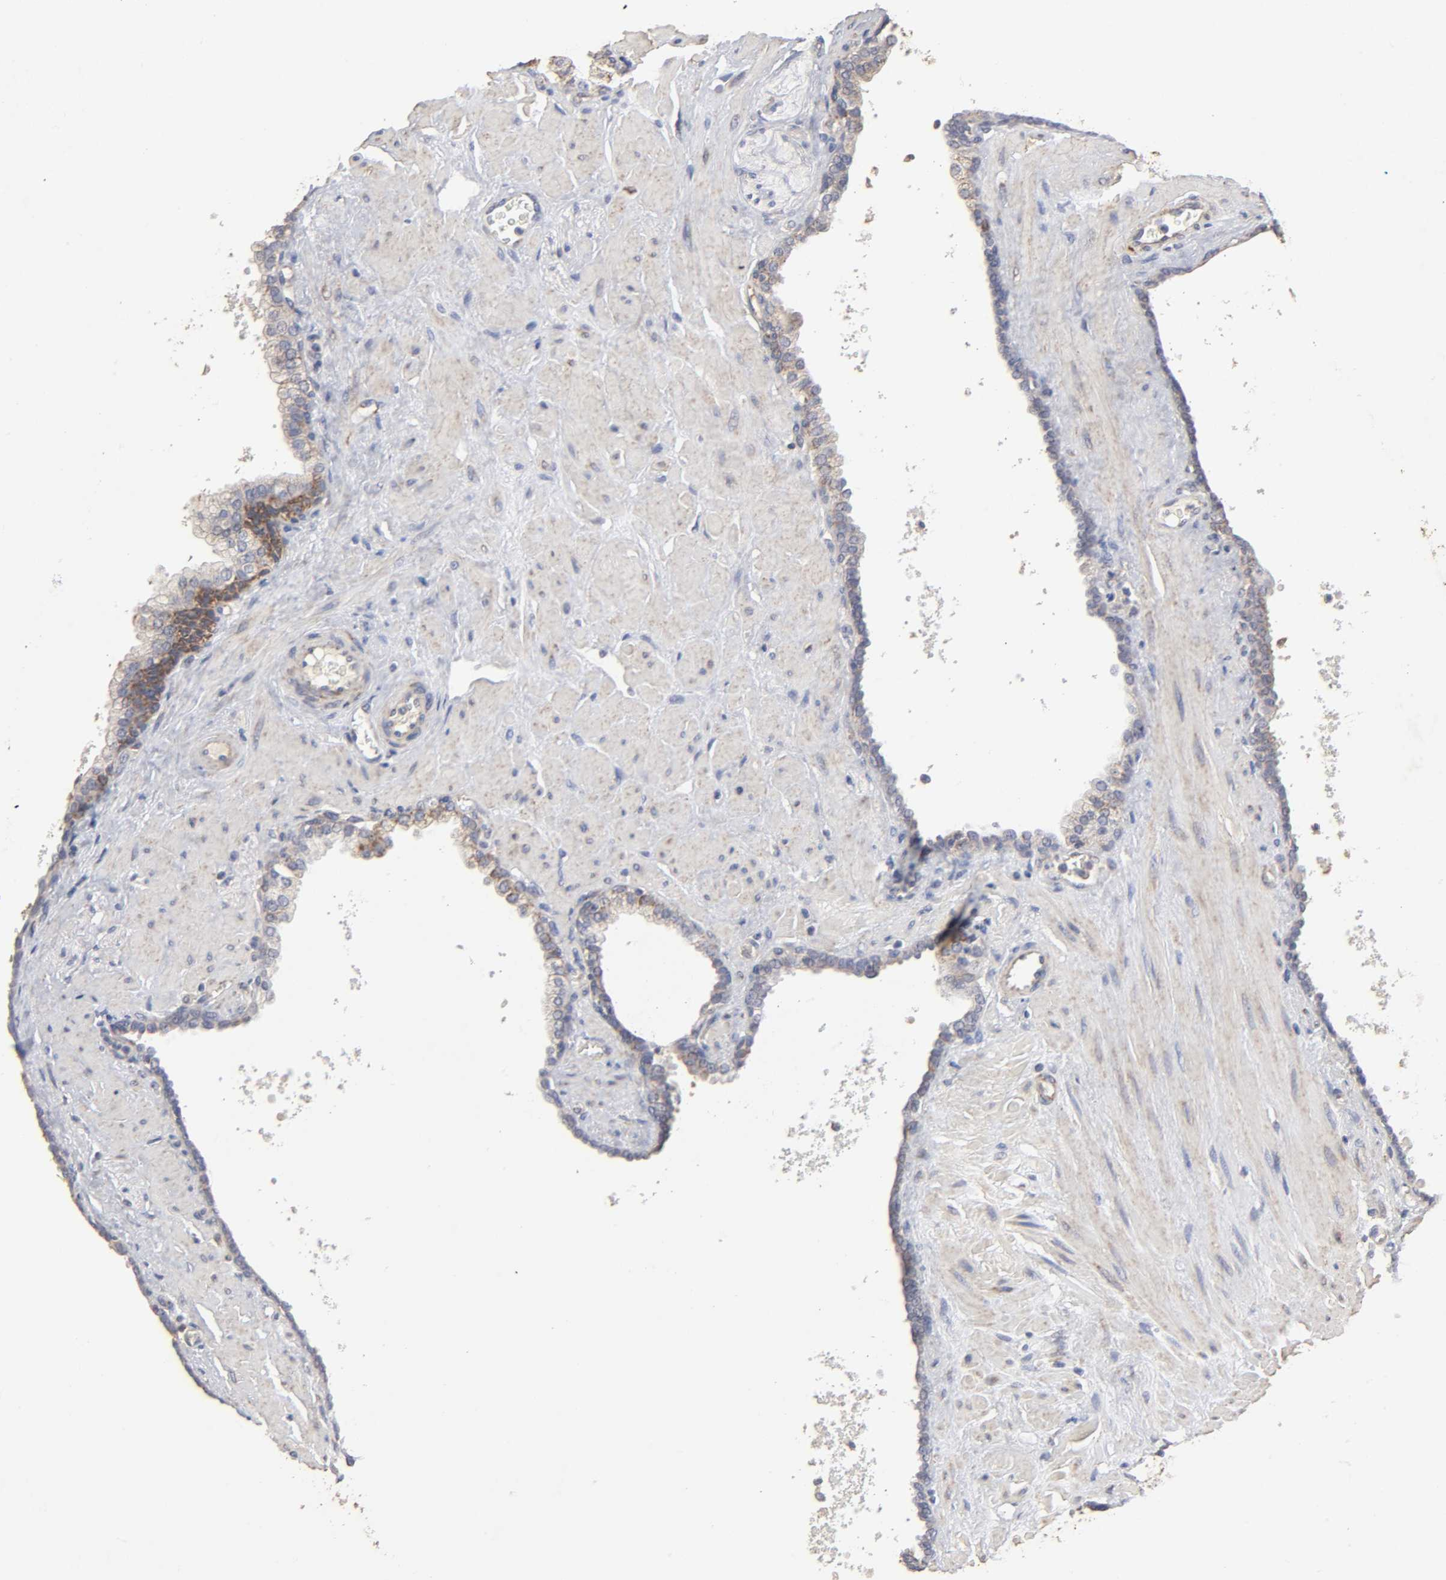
{"staining": {"intensity": "weak", "quantity": "<25%", "location": "cytoplasmic/membranous"}, "tissue": "prostate", "cell_type": "Glandular cells", "image_type": "normal", "snomed": [{"axis": "morphology", "description": "Normal tissue, NOS"}, {"axis": "topography", "description": "Prostate"}], "caption": "An image of prostate stained for a protein exhibits no brown staining in glandular cells. Brightfield microscopy of immunohistochemistry stained with DAB (3,3'-diaminobenzidine) (brown) and hematoxylin (blue), captured at high magnification.", "gene": "CYCS", "patient": {"sex": "male", "age": 60}}